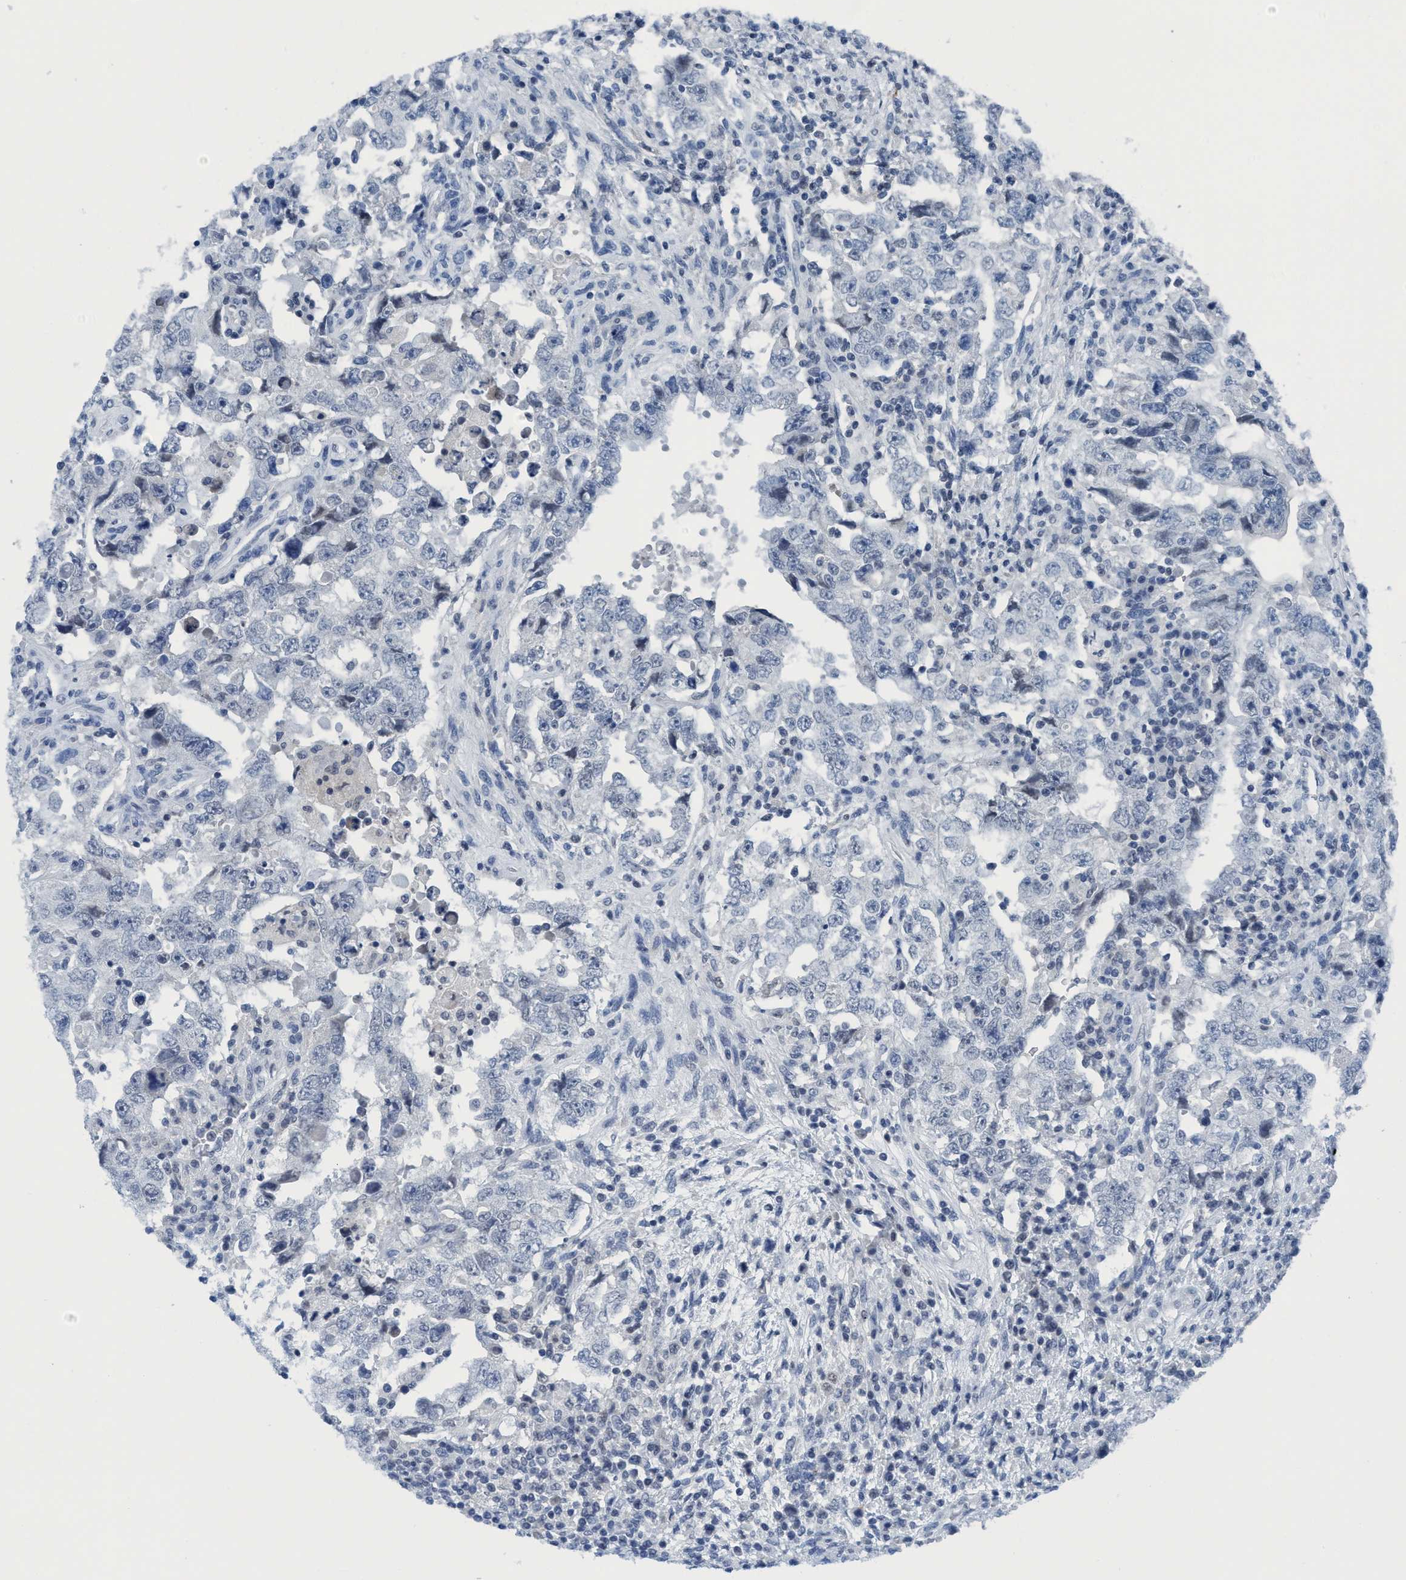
{"staining": {"intensity": "negative", "quantity": "none", "location": "none"}, "tissue": "testis cancer", "cell_type": "Tumor cells", "image_type": "cancer", "snomed": [{"axis": "morphology", "description": "Carcinoma, Embryonal, NOS"}, {"axis": "topography", "description": "Testis"}], "caption": "A micrograph of testis embryonal carcinoma stained for a protein demonstrates no brown staining in tumor cells.", "gene": "DNAI1", "patient": {"sex": "male", "age": 26}}